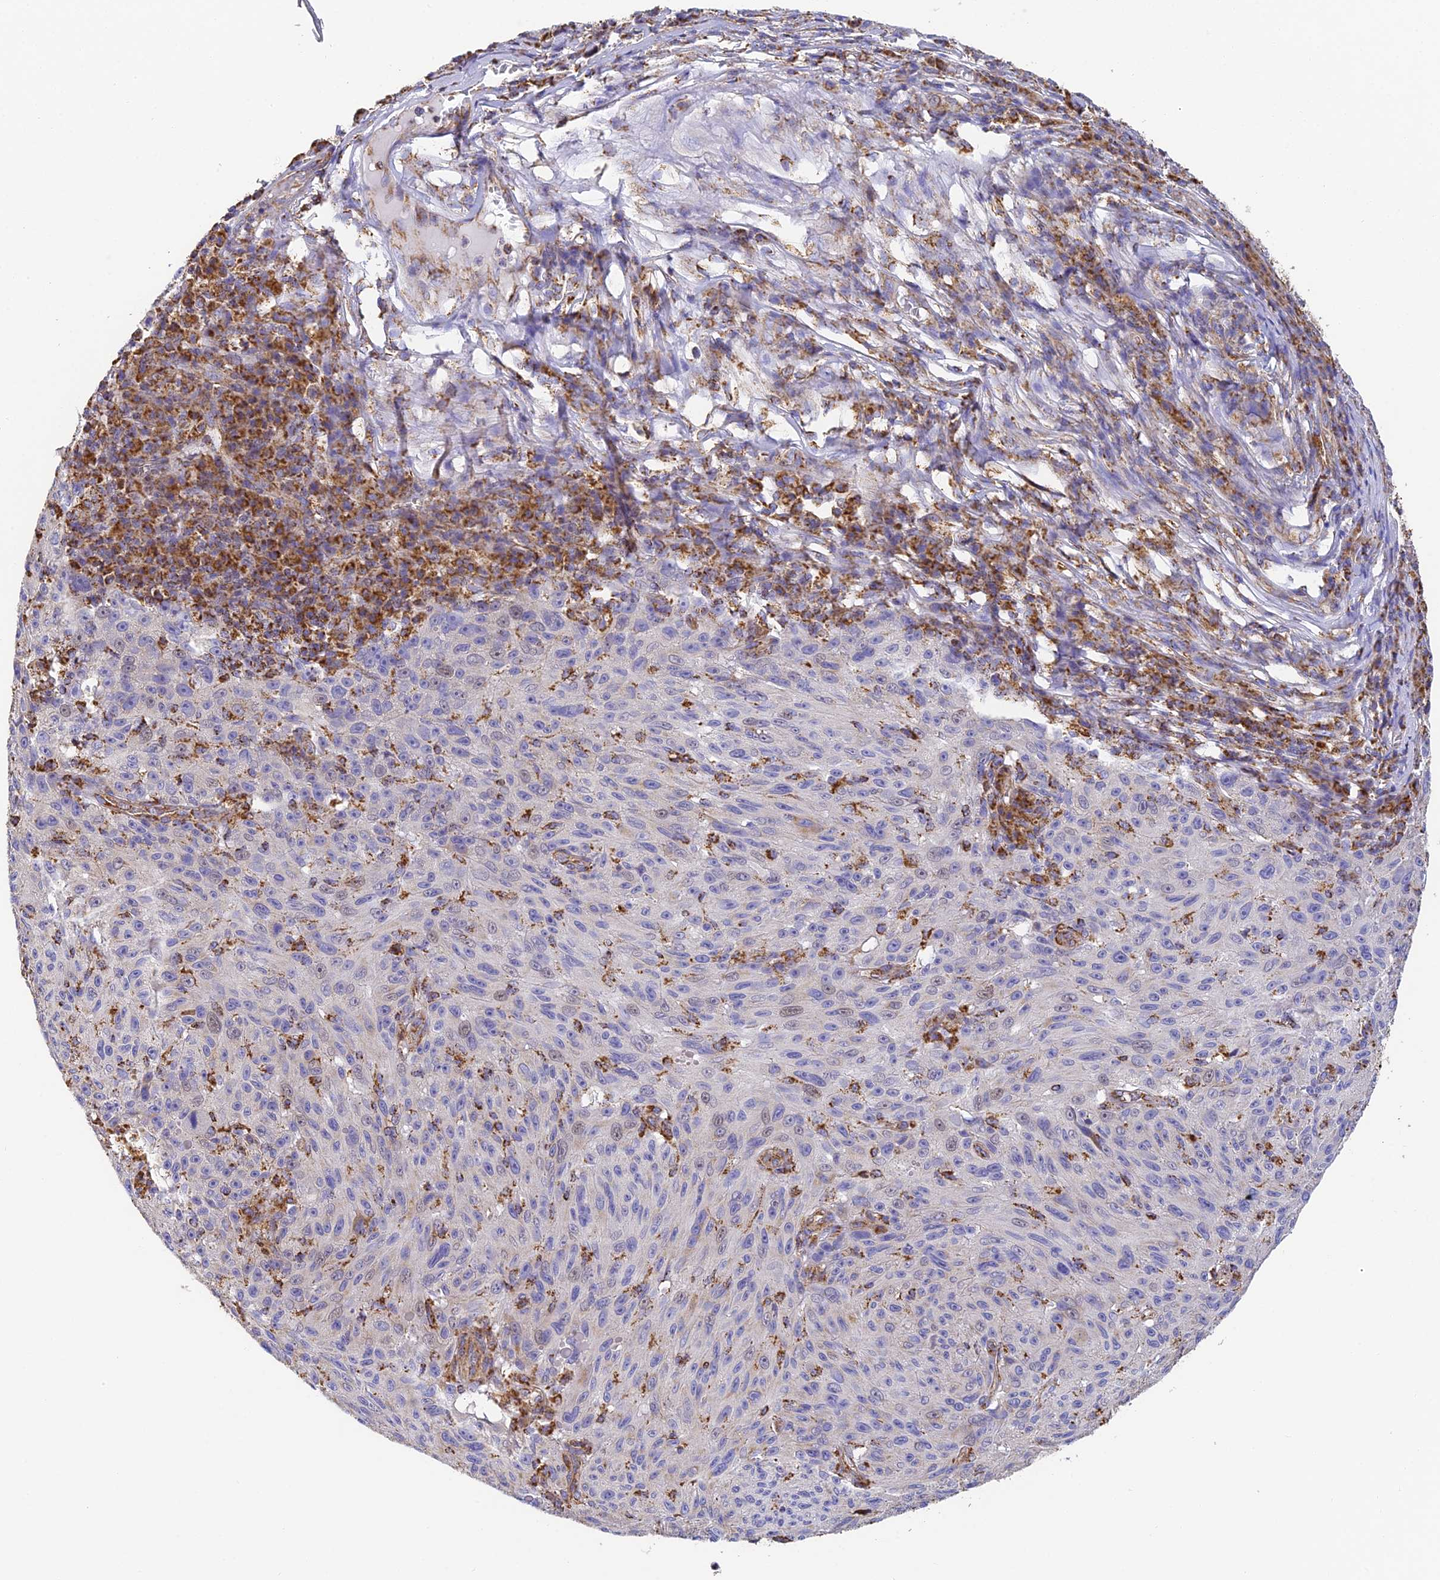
{"staining": {"intensity": "negative", "quantity": "none", "location": "none"}, "tissue": "melanoma", "cell_type": "Tumor cells", "image_type": "cancer", "snomed": [{"axis": "morphology", "description": "Malignant melanoma, NOS"}, {"axis": "topography", "description": "Skin"}], "caption": "An image of melanoma stained for a protein exhibits no brown staining in tumor cells. (DAB immunohistochemistry visualized using brightfield microscopy, high magnification).", "gene": "COX6C", "patient": {"sex": "female", "age": 82}}